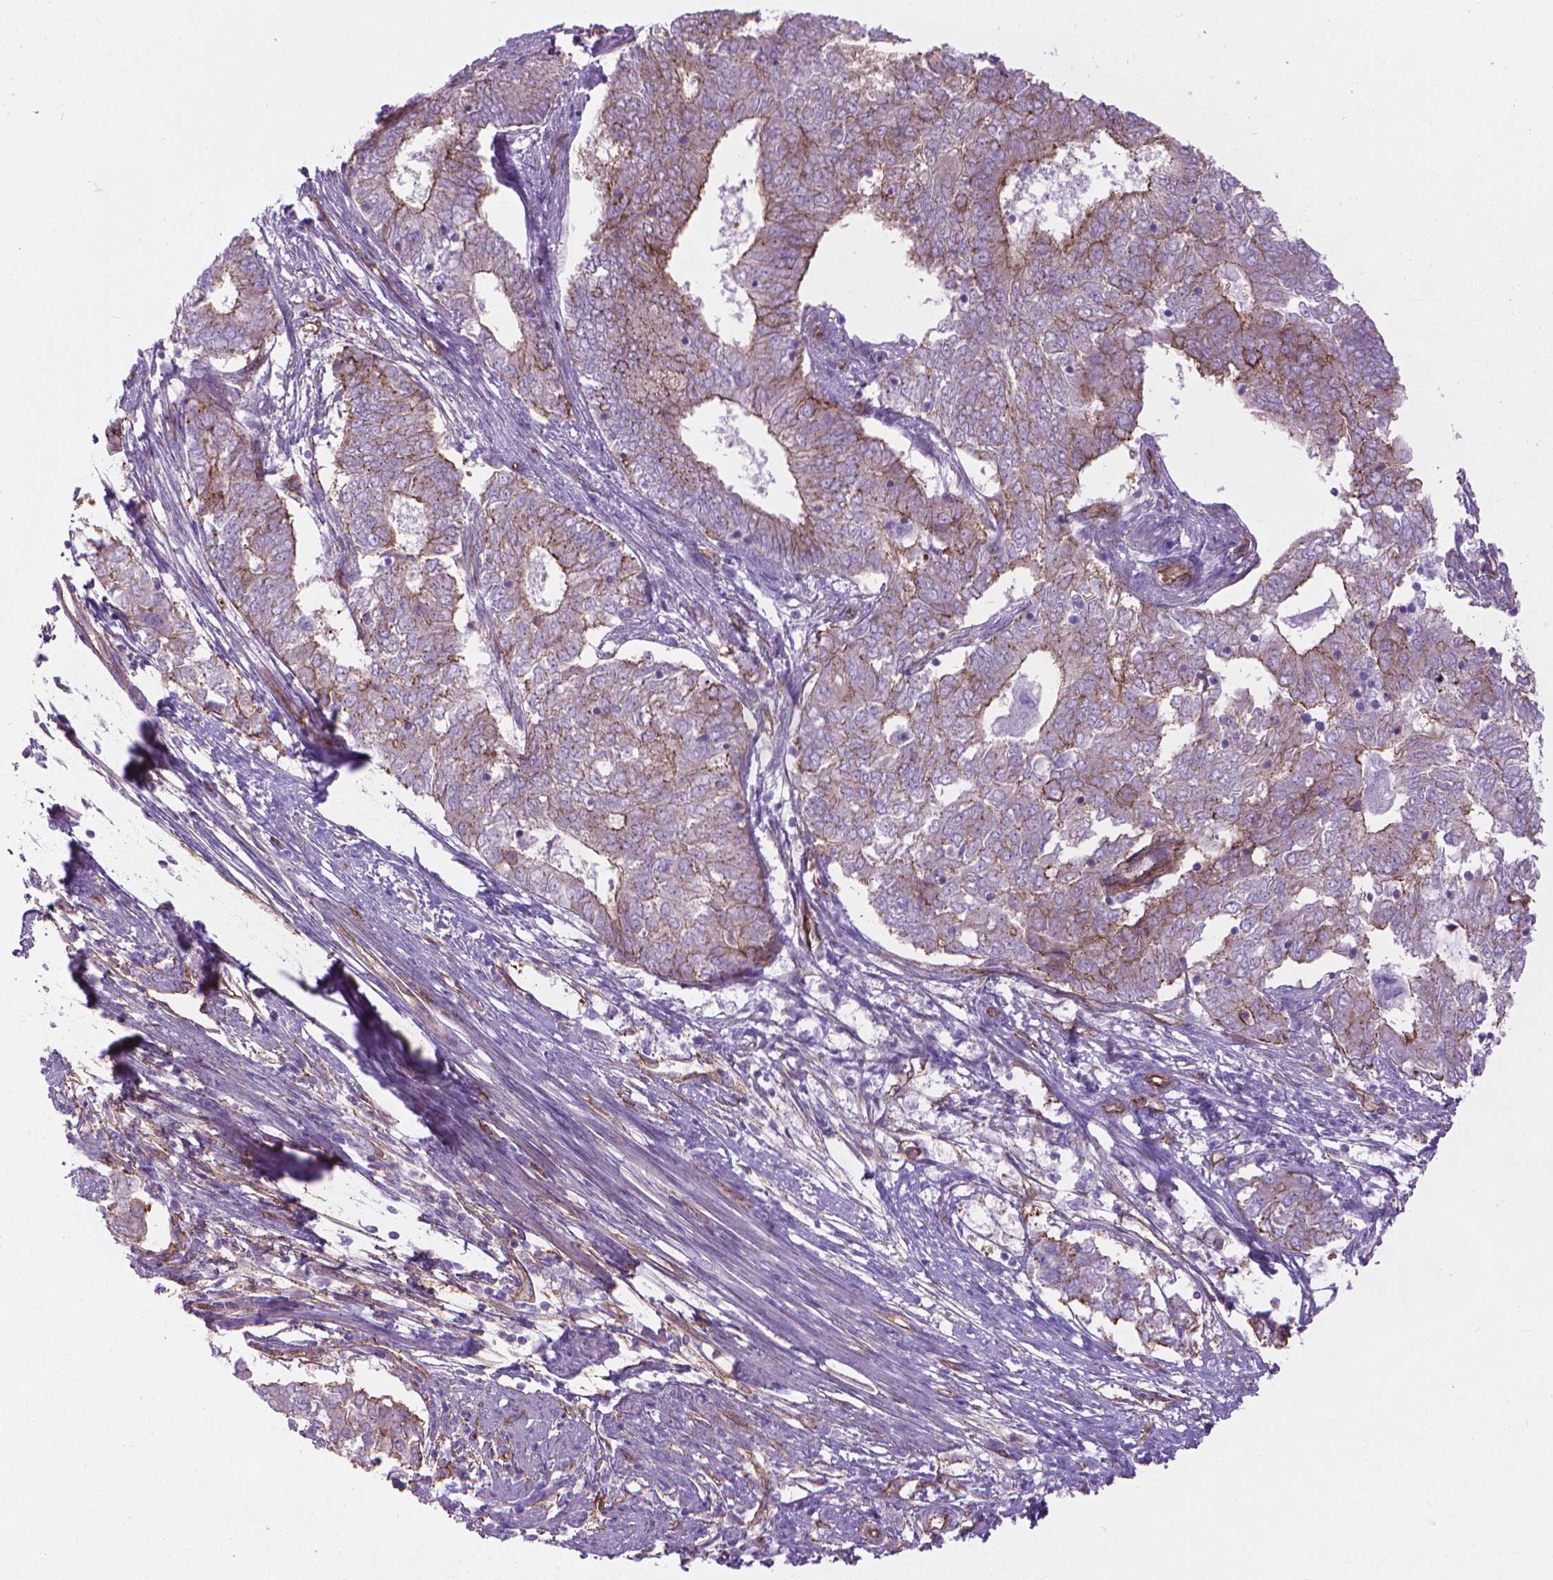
{"staining": {"intensity": "moderate", "quantity": "25%-75%", "location": "cytoplasmic/membranous"}, "tissue": "endometrial cancer", "cell_type": "Tumor cells", "image_type": "cancer", "snomed": [{"axis": "morphology", "description": "Adenocarcinoma, NOS"}, {"axis": "topography", "description": "Endometrium"}], "caption": "Human endometrial cancer stained with a protein marker demonstrates moderate staining in tumor cells.", "gene": "TENT5A", "patient": {"sex": "female", "age": 62}}